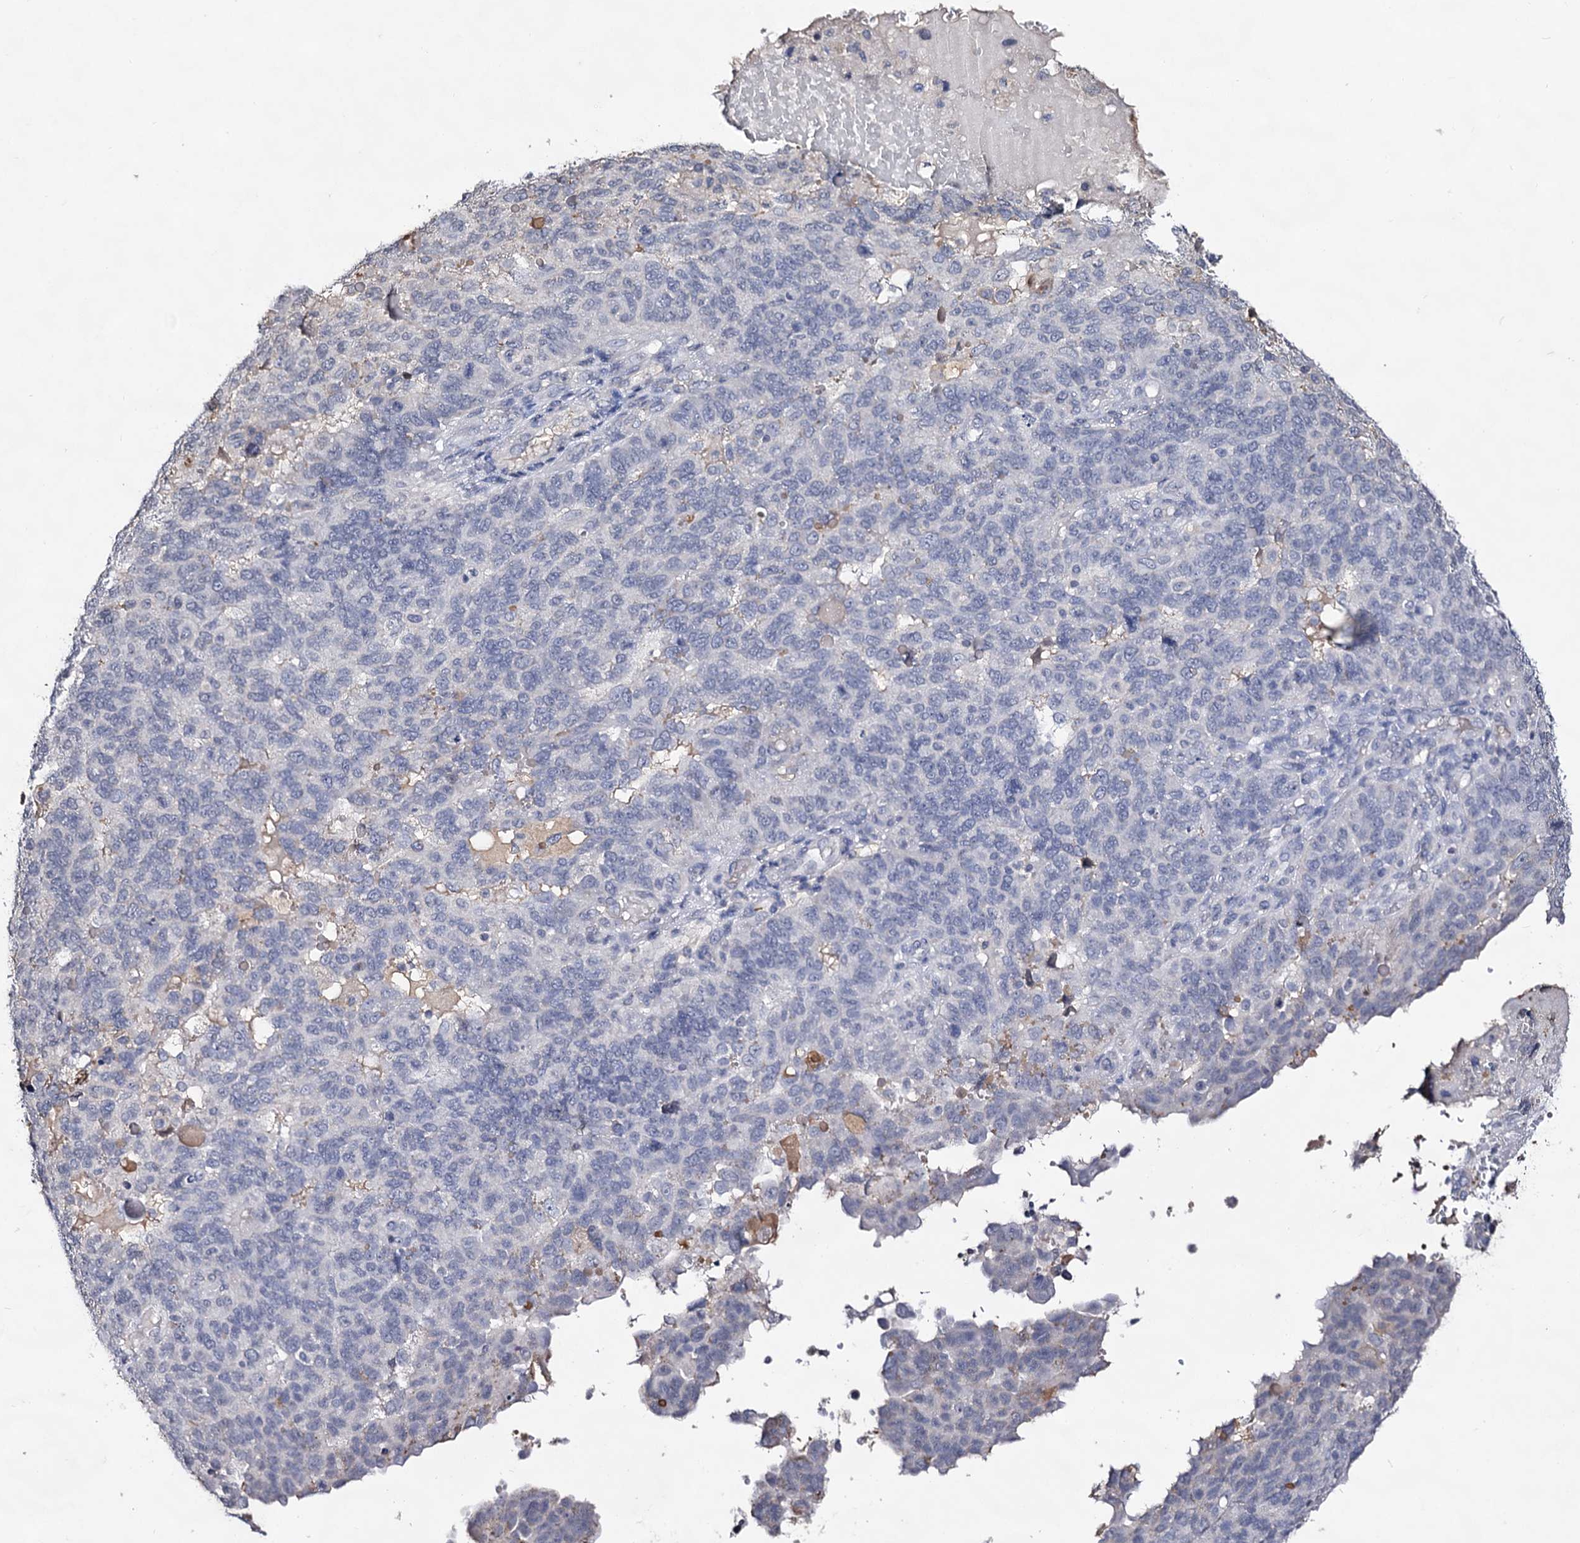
{"staining": {"intensity": "negative", "quantity": "none", "location": "none"}, "tissue": "endometrial cancer", "cell_type": "Tumor cells", "image_type": "cancer", "snomed": [{"axis": "morphology", "description": "Adenocarcinoma, NOS"}, {"axis": "topography", "description": "Endometrium"}], "caption": "High magnification brightfield microscopy of endometrial adenocarcinoma stained with DAB (3,3'-diaminobenzidine) (brown) and counterstained with hematoxylin (blue): tumor cells show no significant staining. (Brightfield microscopy of DAB (3,3'-diaminobenzidine) immunohistochemistry at high magnification).", "gene": "PLIN1", "patient": {"sex": "female", "age": 66}}